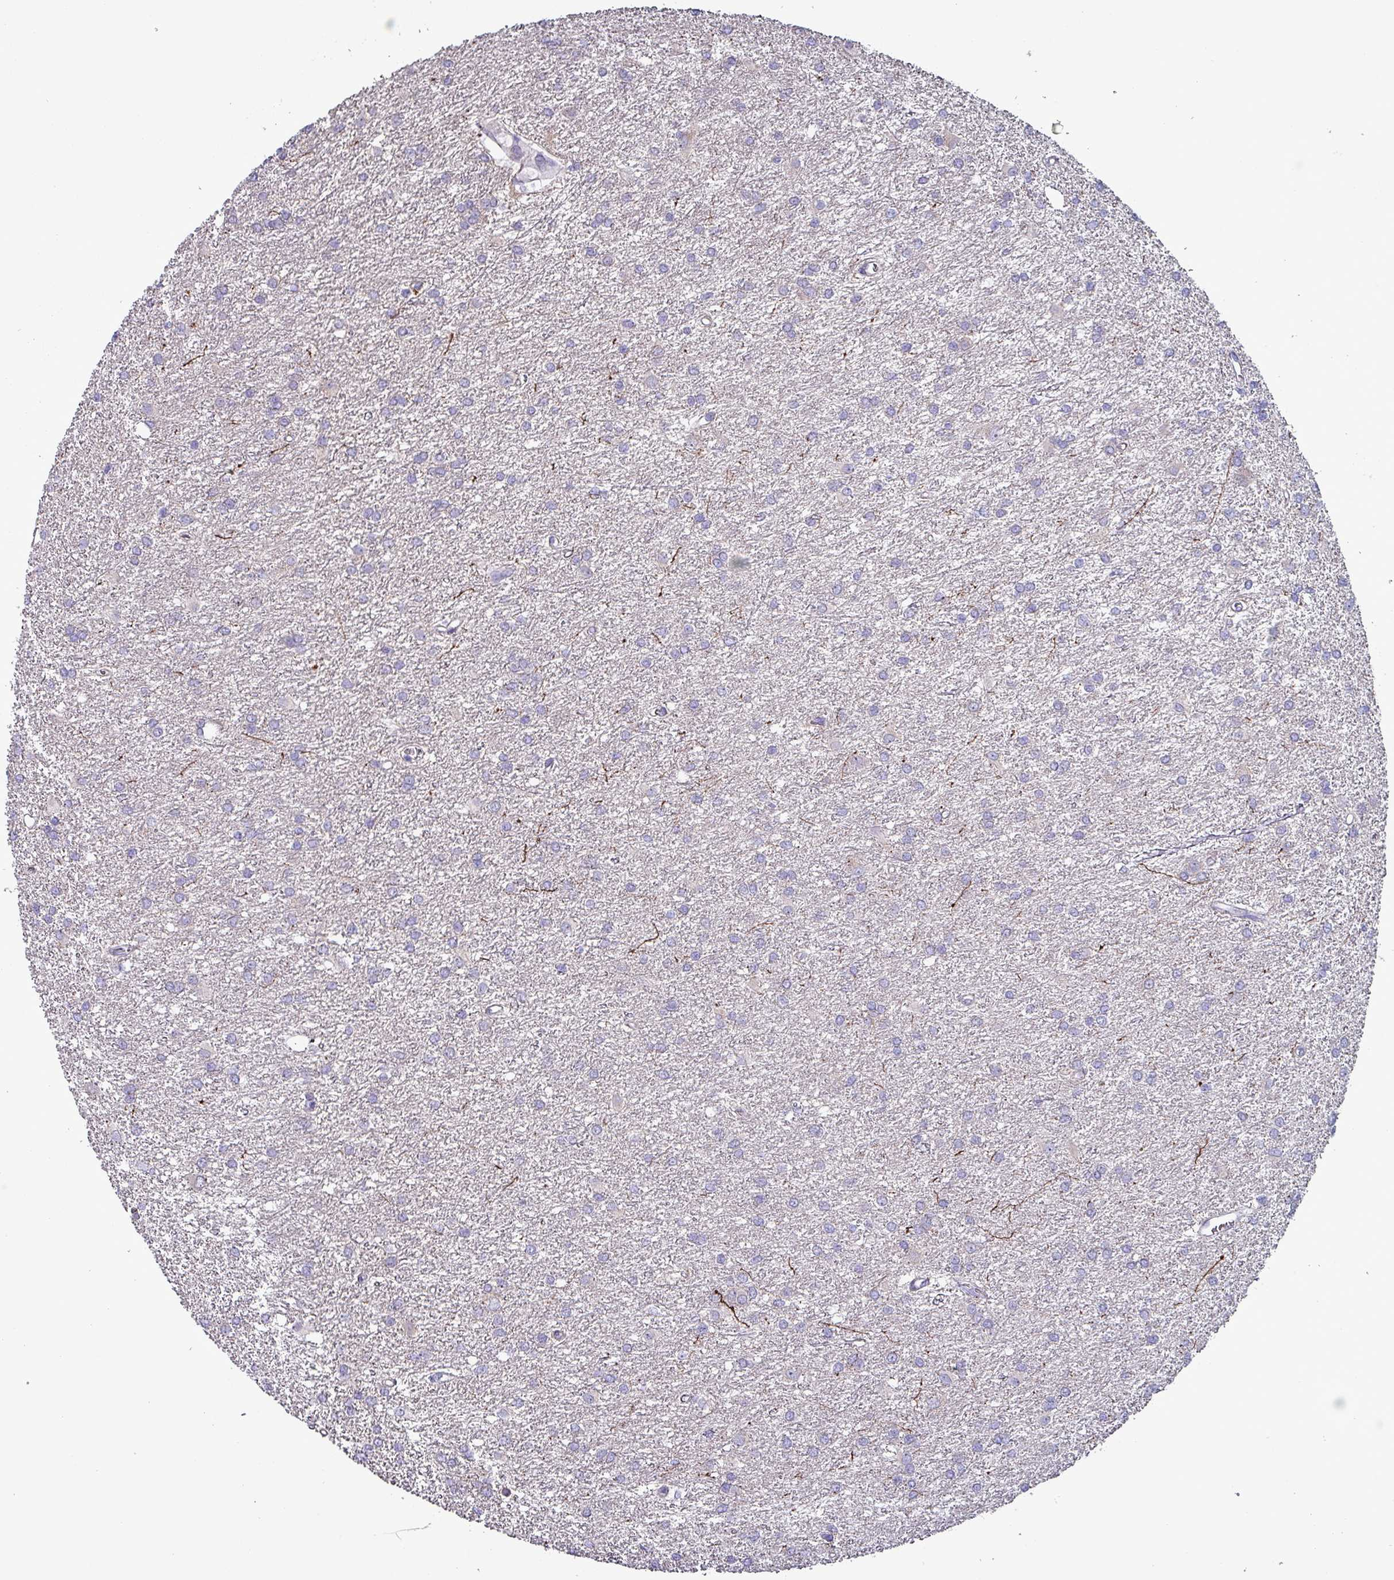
{"staining": {"intensity": "negative", "quantity": "none", "location": "none"}, "tissue": "glioma", "cell_type": "Tumor cells", "image_type": "cancer", "snomed": [{"axis": "morphology", "description": "Glioma, malignant, High grade"}, {"axis": "topography", "description": "Brain"}], "caption": "A photomicrograph of malignant high-grade glioma stained for a protein reveals no brown staining in tumor cells. The staining is performed using DAB (3,3'-diaminobenzidine) brown chromogen with nuclei counter-stained in using hematoxylin.", "gene": "HSD3B7", "patient": {"sex": "female", "age": 50}}